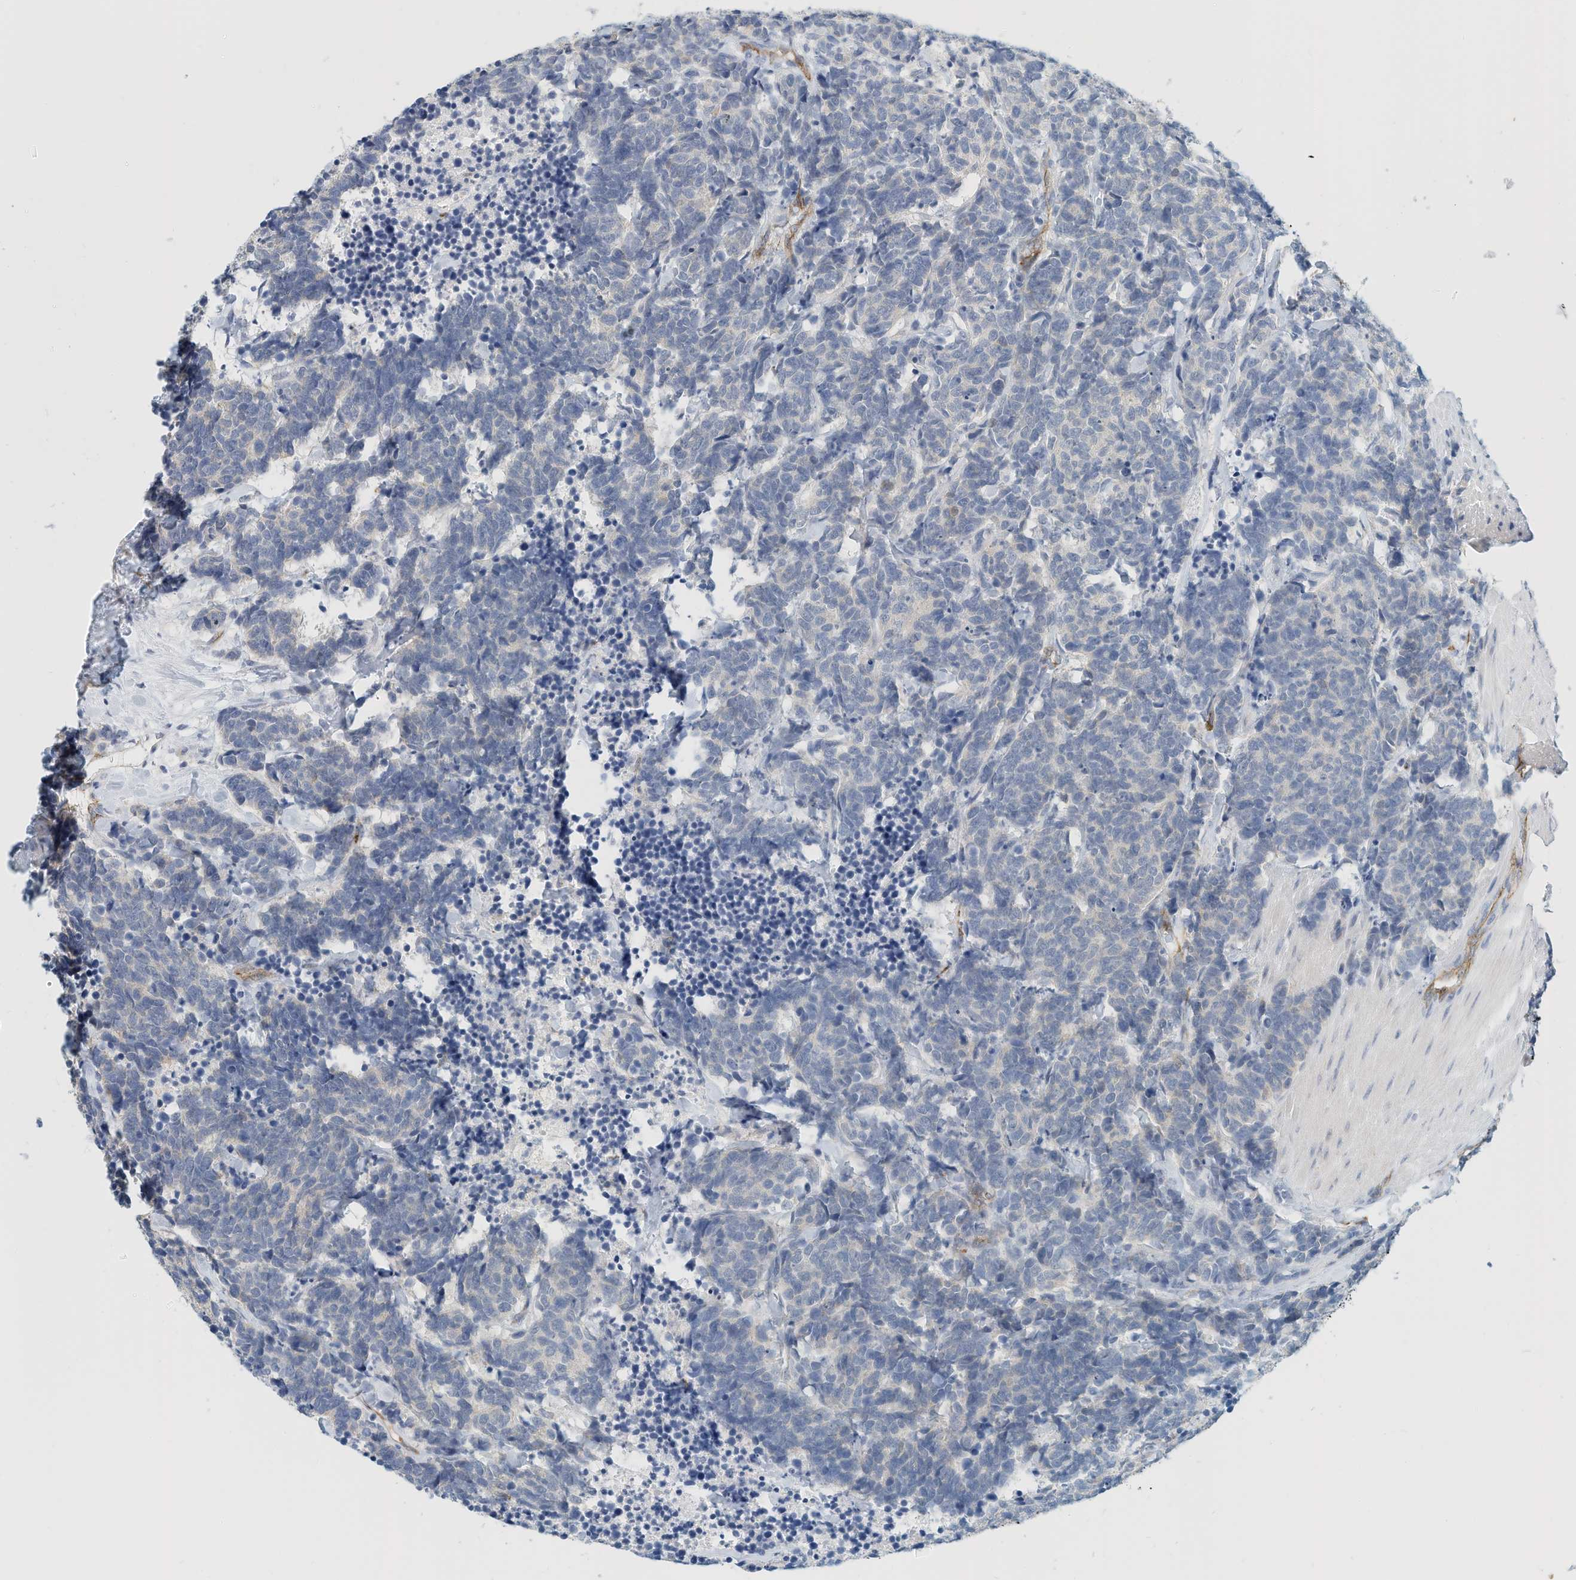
{"staining": {"intensity": "negative", "quantity": "none", "location": "none"}, "tissue": "carcinoid", "cell_type": "Tumor cells", "image_type": "cancer", "snomed": [{"axis": "morphology", "description": "Carcinoma, NOS"}, {"axis": "morphology", "description": "Carcinoid, malignant, NOS"}, {"axis": "topography", "description": "Urinary bladder"}], "caption": "This is a histopathology image of immunohistochemistry (IHC) staining of carcinoid, which shows no positivity in tumor cells.", "gene": "ARHGAP28", "patient": {"sex": "male", "age": 57}}